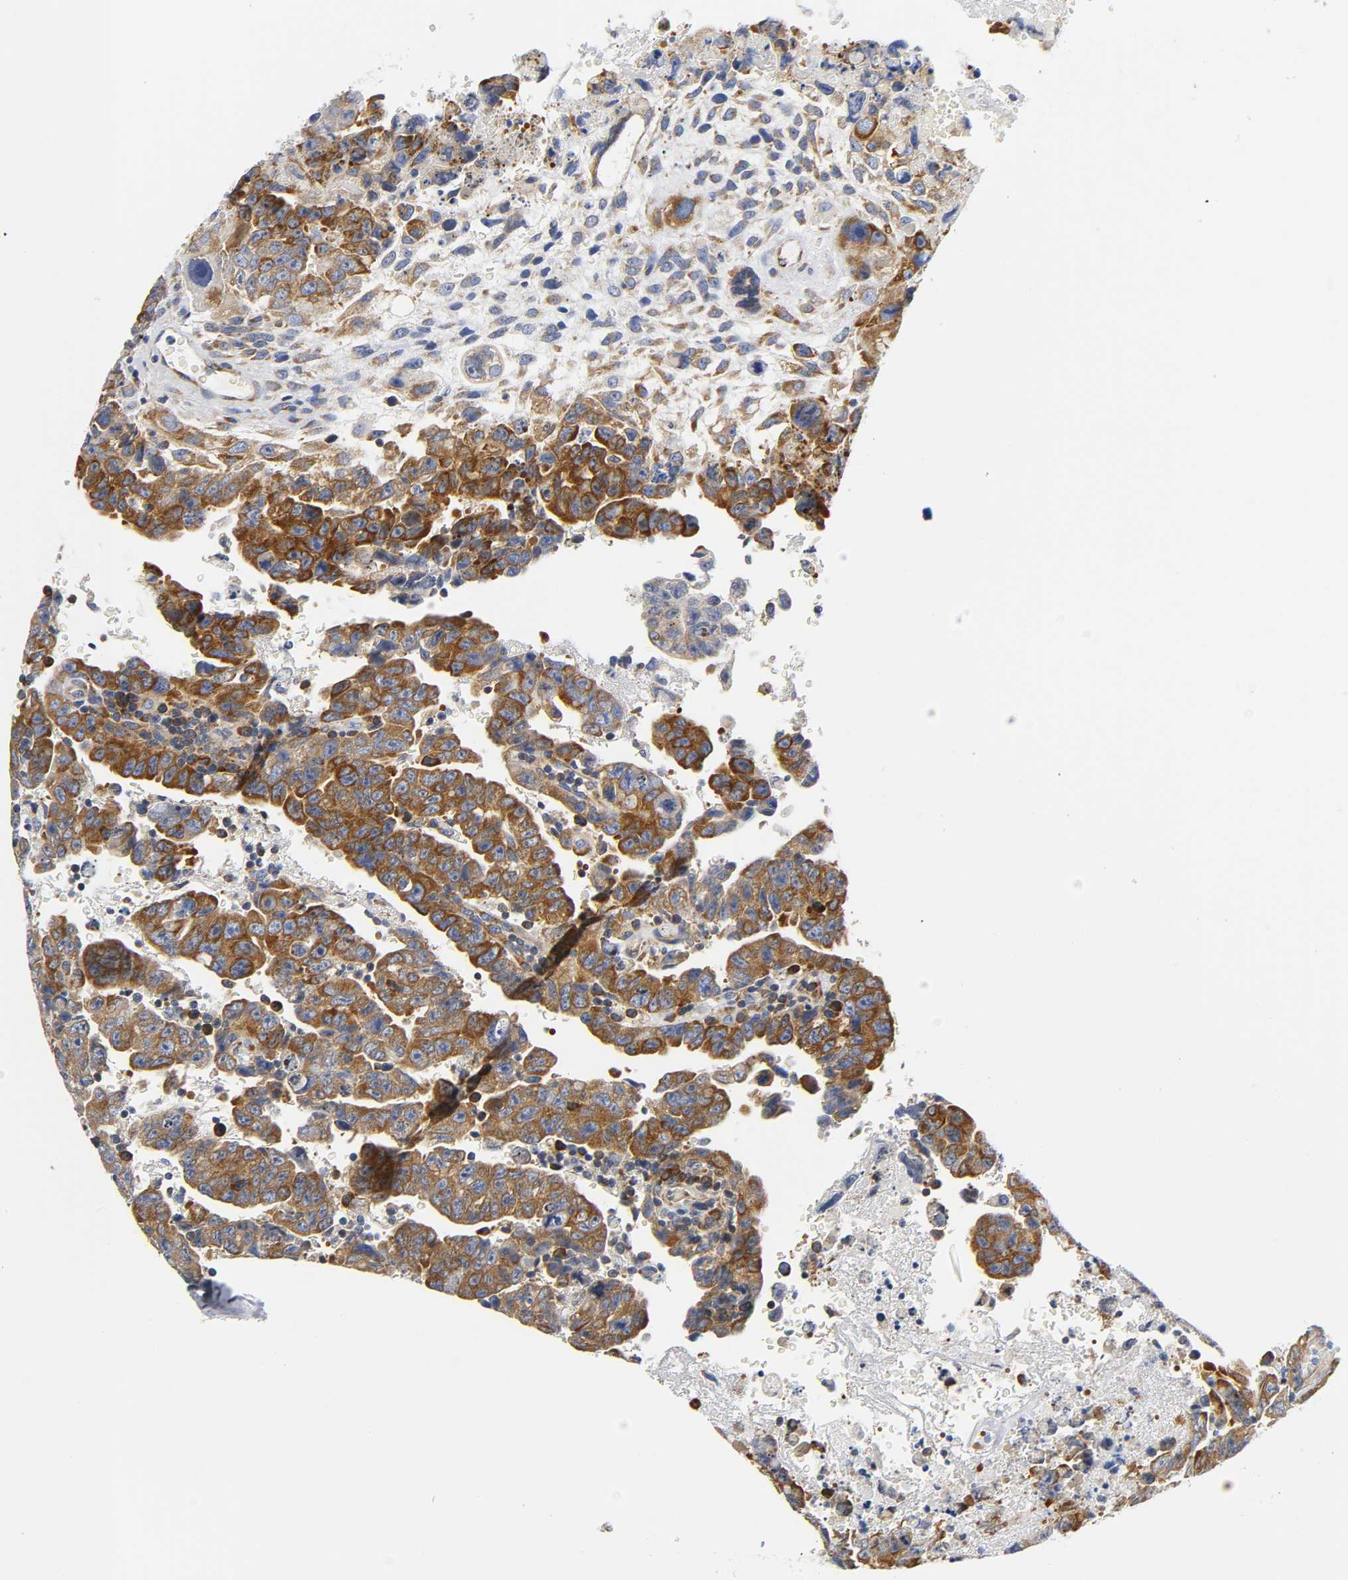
{"staining": {"intensity": "strong", "quantity": ">75%", "location": "cytoplasmic/membranous"}, "tissue": "testis cancer", "cell_type": "Tumor cells", "image_type": "cancer", "snomed": [{"axis": "morphology", "description": "Carcinoma, Embryonal, NOS"}, {"axis": "topography", "description": "Testis"}], "caption": "This is a photomicrograph of IHC staining of embryonal carcinoma (testis), which shows strong expression in the cytoplasmic/membranous of tumor cells.", "gene": "REL", "patient": {"sex": "male", "age": 28}}